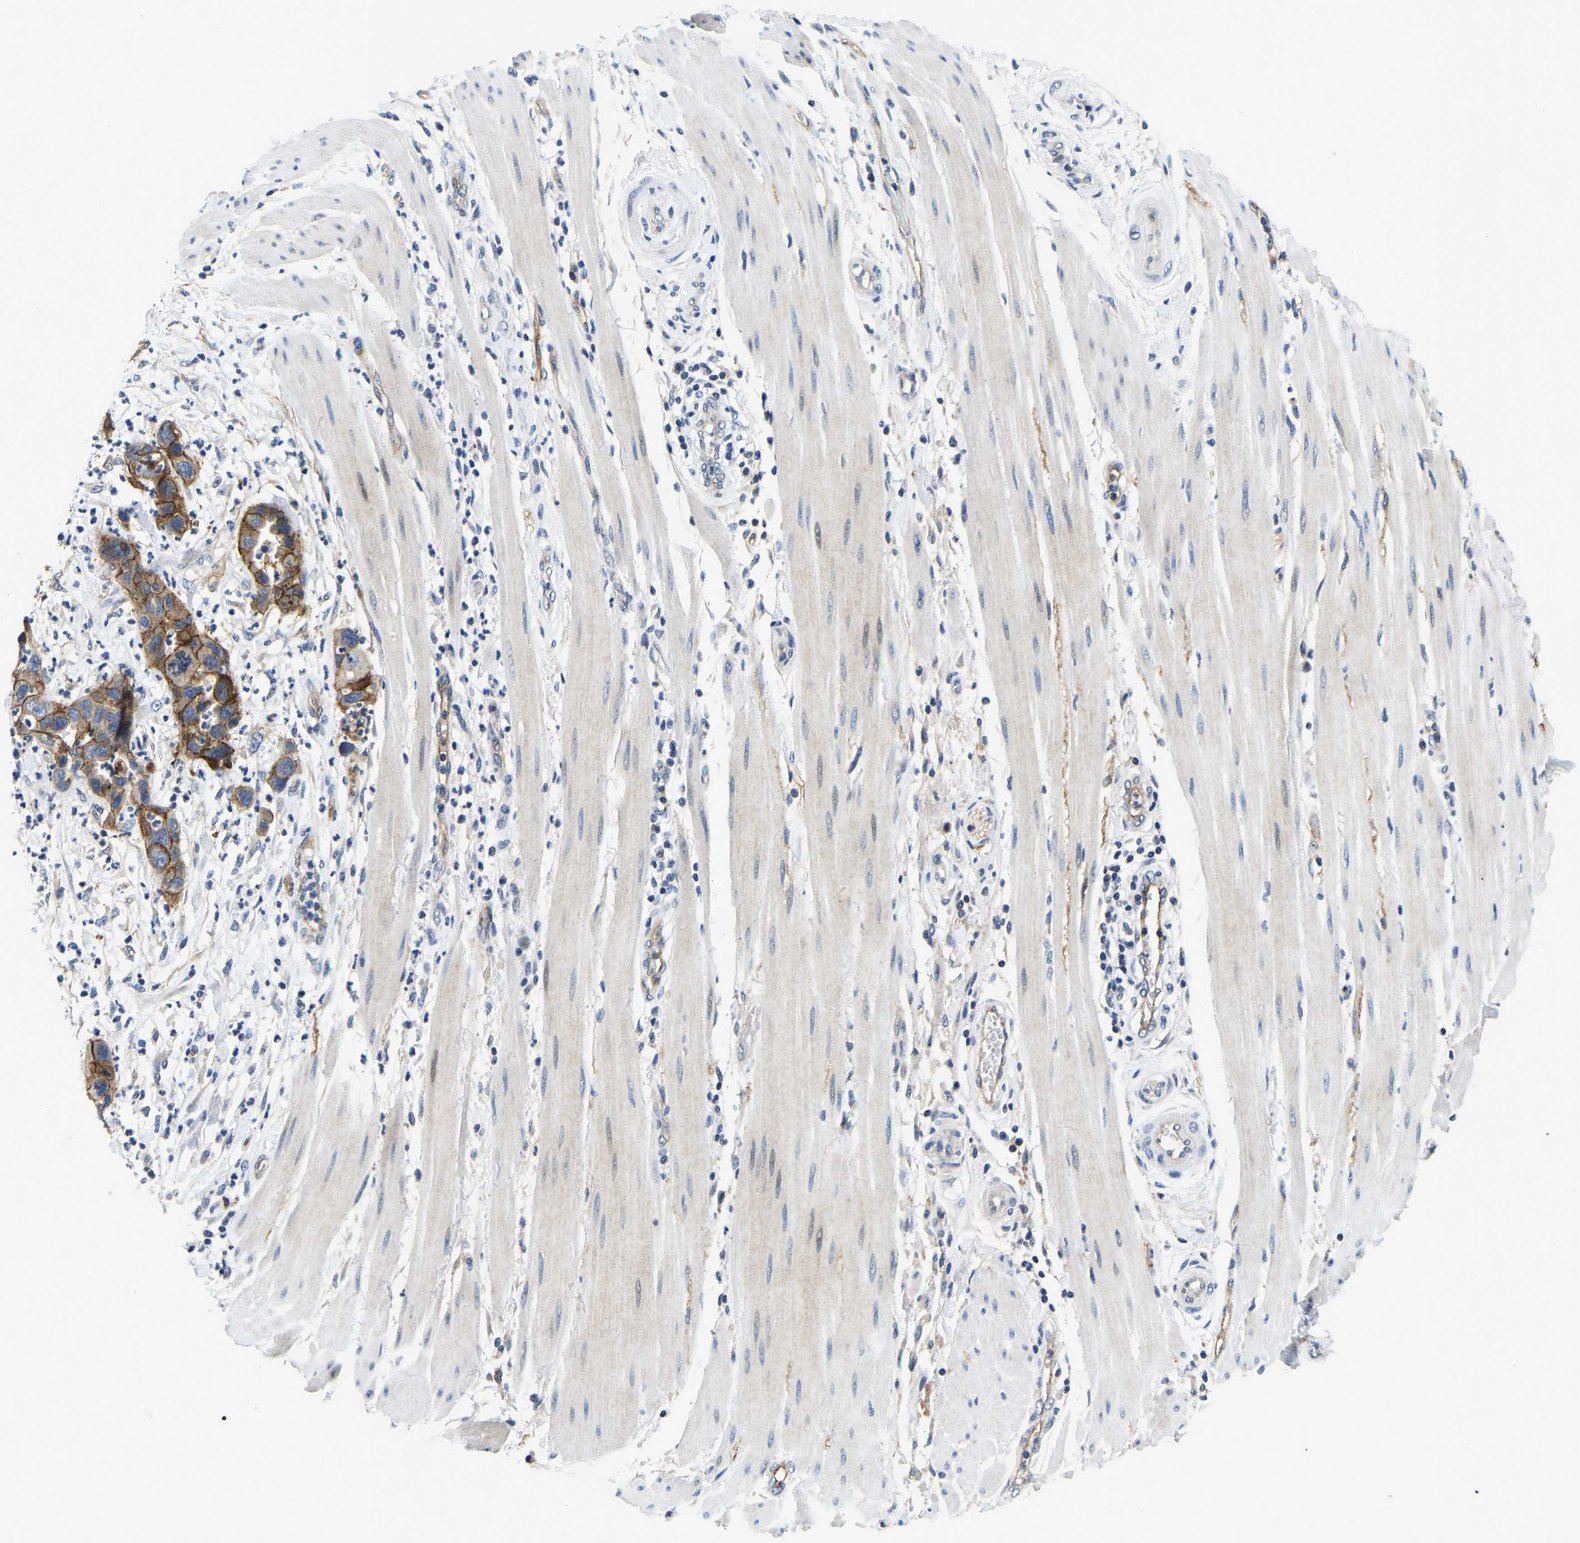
{"staining": {"intensity": "moderate", "quantity": ">75%", "location": "cytoplasmic/membranous"}, "tissue": "pancreatic cancer", "cell_type": "Tumor cells", "image_type": "cancer", "snomed": [{"axis": "morphology", "description": "Adenocarcinoma, NOS"}, {"axis": "topography", "description": "Pancreas"}], "caption": "Immunohistochemical staining of human adenocarcinoma (pancreatic) displays medium levels of moderate cytoplasmic/membranous protein expression in approximately >75% of tumor cells.", "gene": "ITGA2", "patient": {"sex": "female", "age": 71}}